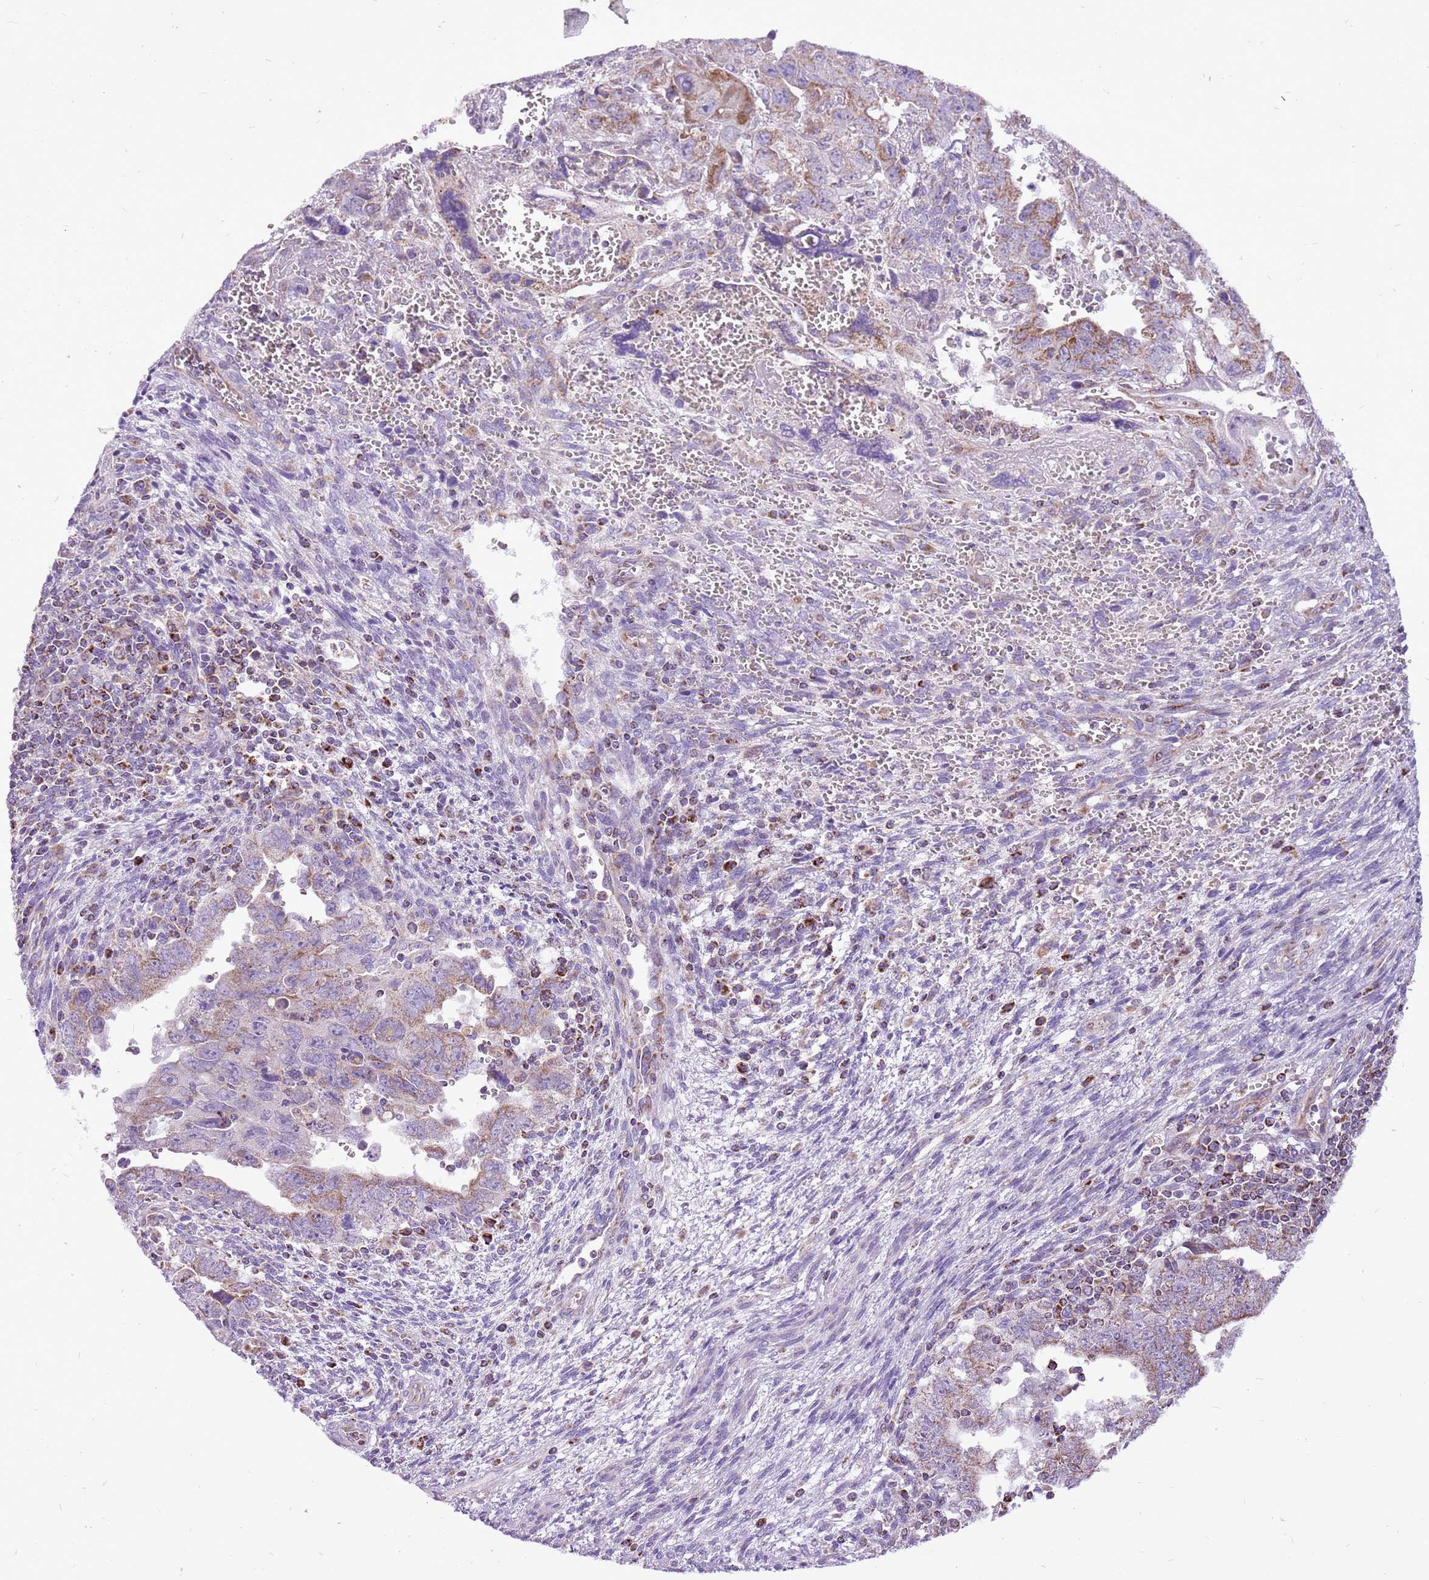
{"staining": {"intensity": "moderate", "quantity": "25%-75%", "location": "cytoplasmic/membranous"}, "tissue": "testis cancer", "cell_type": "Tumor cells", "image_type": "cancer", "snomed": [{"axis": "morphology", "description": "Carcinoma, Embryonal, NOS"}, {"axis": "topography", "description": "Testis"}], "caption": "An image of human testis embryonal carcinoma stained for a protein demonstrates moderate cytoplasmic/membranous brown staining in tumor cells. (Stains: DAB (3,3'-diaminobenzidine) in brown, nuclei in blue, Microscopy: brightfield microscopy at high magnification).", "gene": "GCDH", "patient": {"sex": "male", "age": 28}}